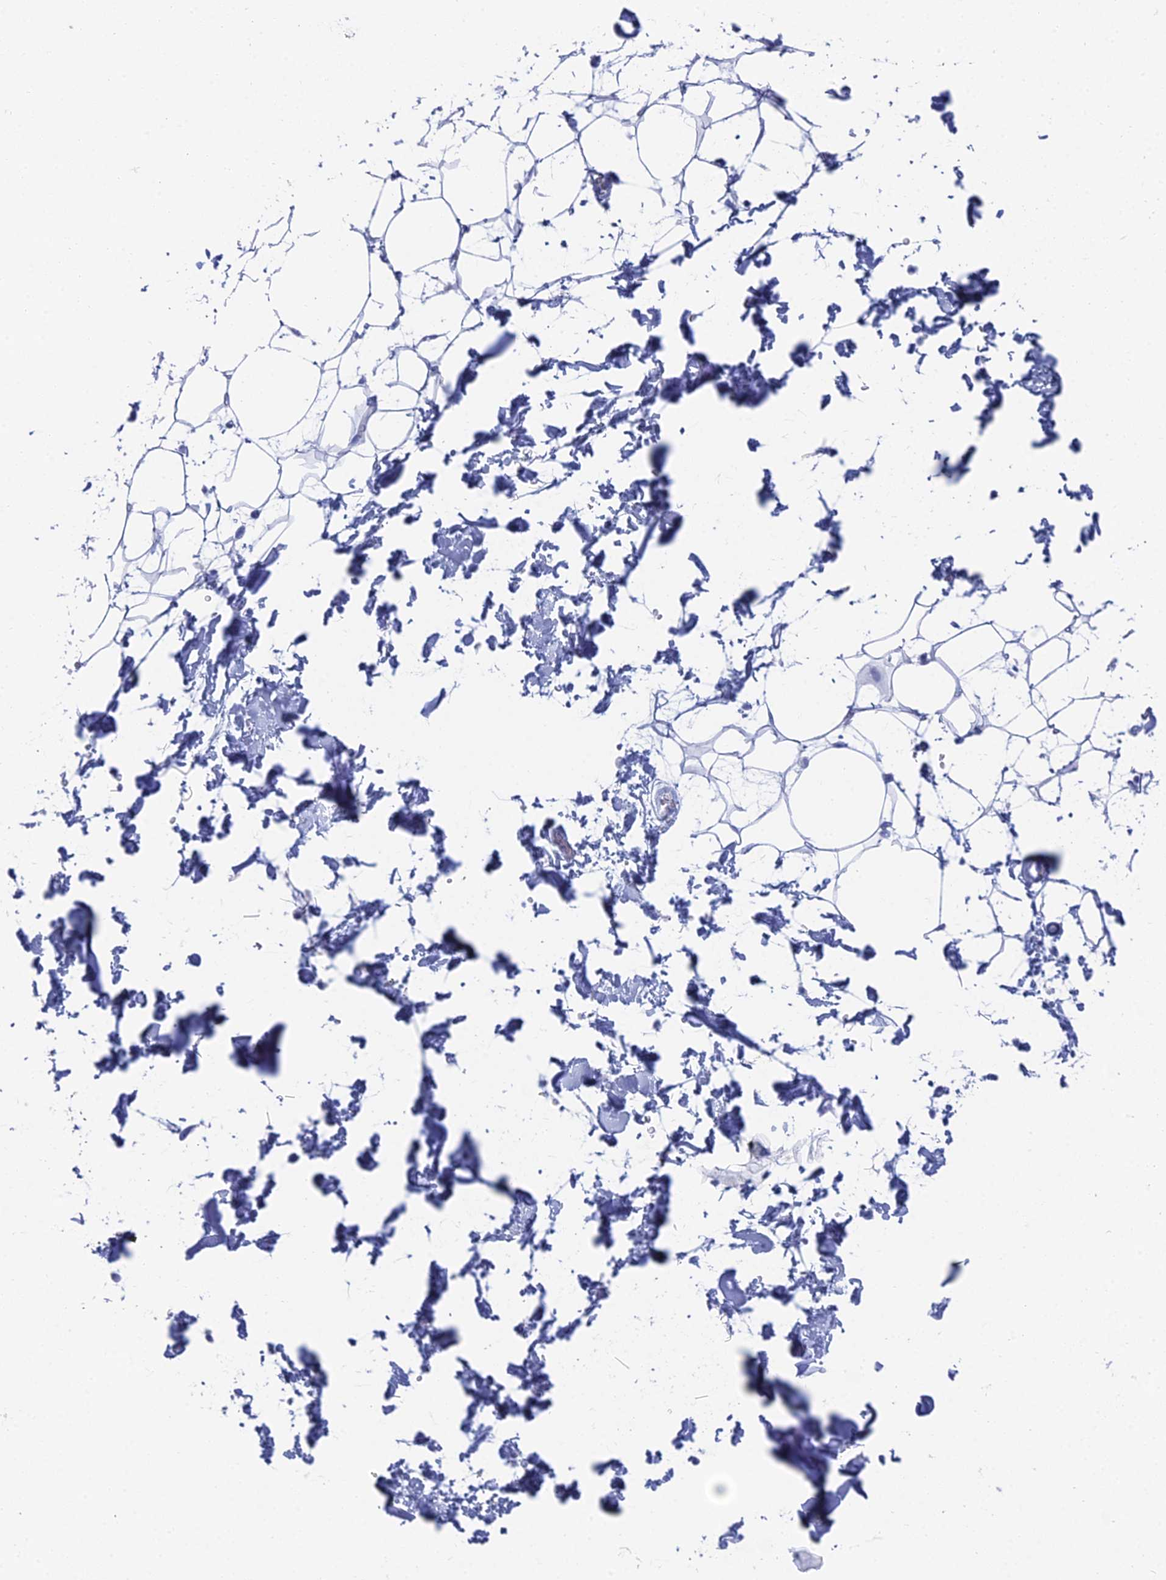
{"staining": {"intensity": "negative", "quantity": "none", "location": "none"}, "tissue": "adipose tissue", "cell_type": "Adipocytes", "image_type": "normal", "snomed": [{"axis": "morphology", "description": "Normal tissue, NOS"}, {"axis": "topography", "description": "Soft tissue"}], "caption": "Immunohistochemical staining of normal adipose tissue shows no significant positivity in adipocytes.", "gene": "ENPP3", "patient": {"sex": "male", "age": 72}}